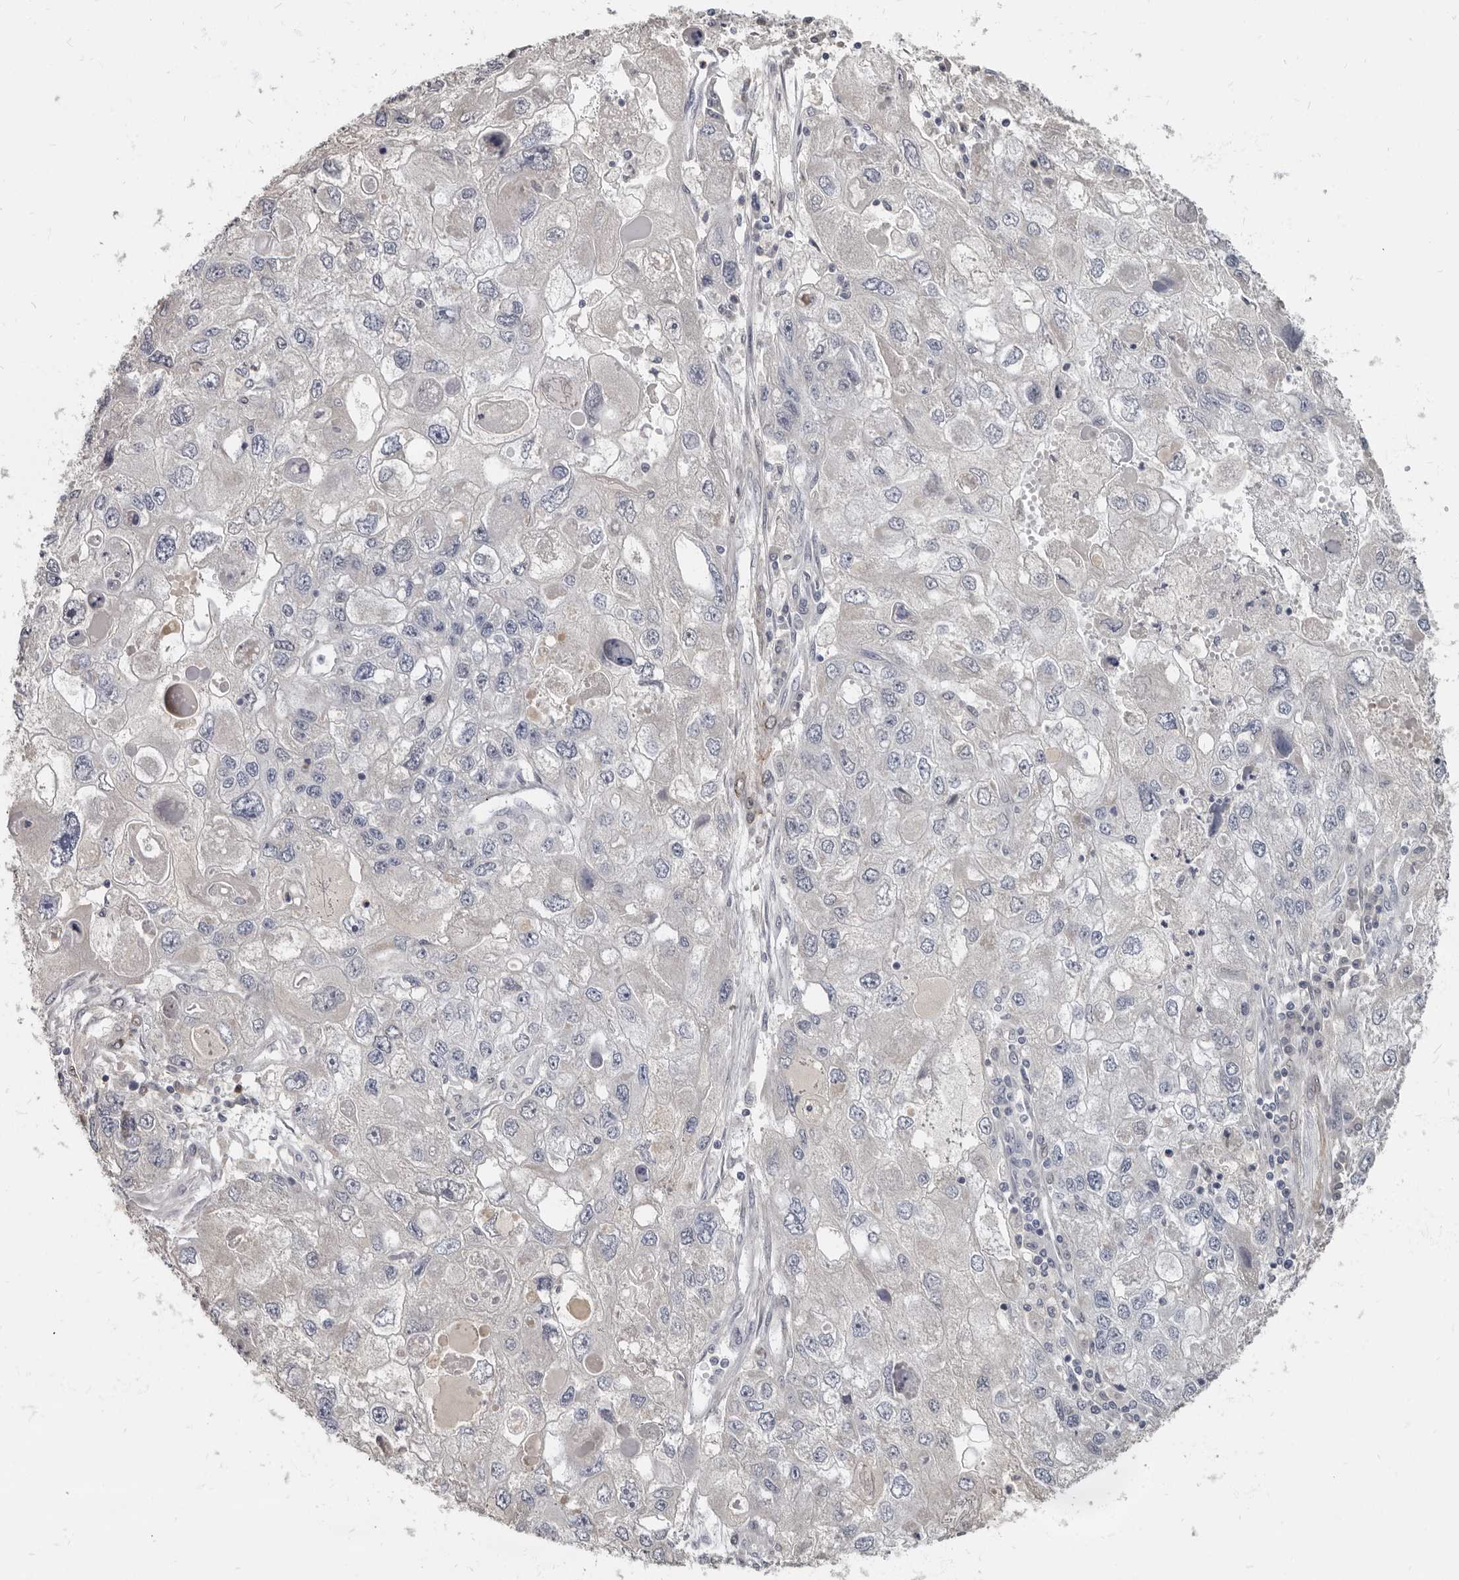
{"staining": {"intensity": "negative", "quantity": "none", "location": "none"}, "tissue": "endometrial cancer", "cell_type": "Tumor cells", "image_type": "cancer", "snomed": [{"axis": "morphology", "description": "Adenocarcinoma, NOS"}, {"axis": "topography", "description": "Endometrium"}], "caption": "Adenocarcinoma (endometrial) was stained to show a protein in brown. There is no significant positivity in tumor cells.", "gene": "MRGPRF", "patient": {"sex": "female", "age": 49}}